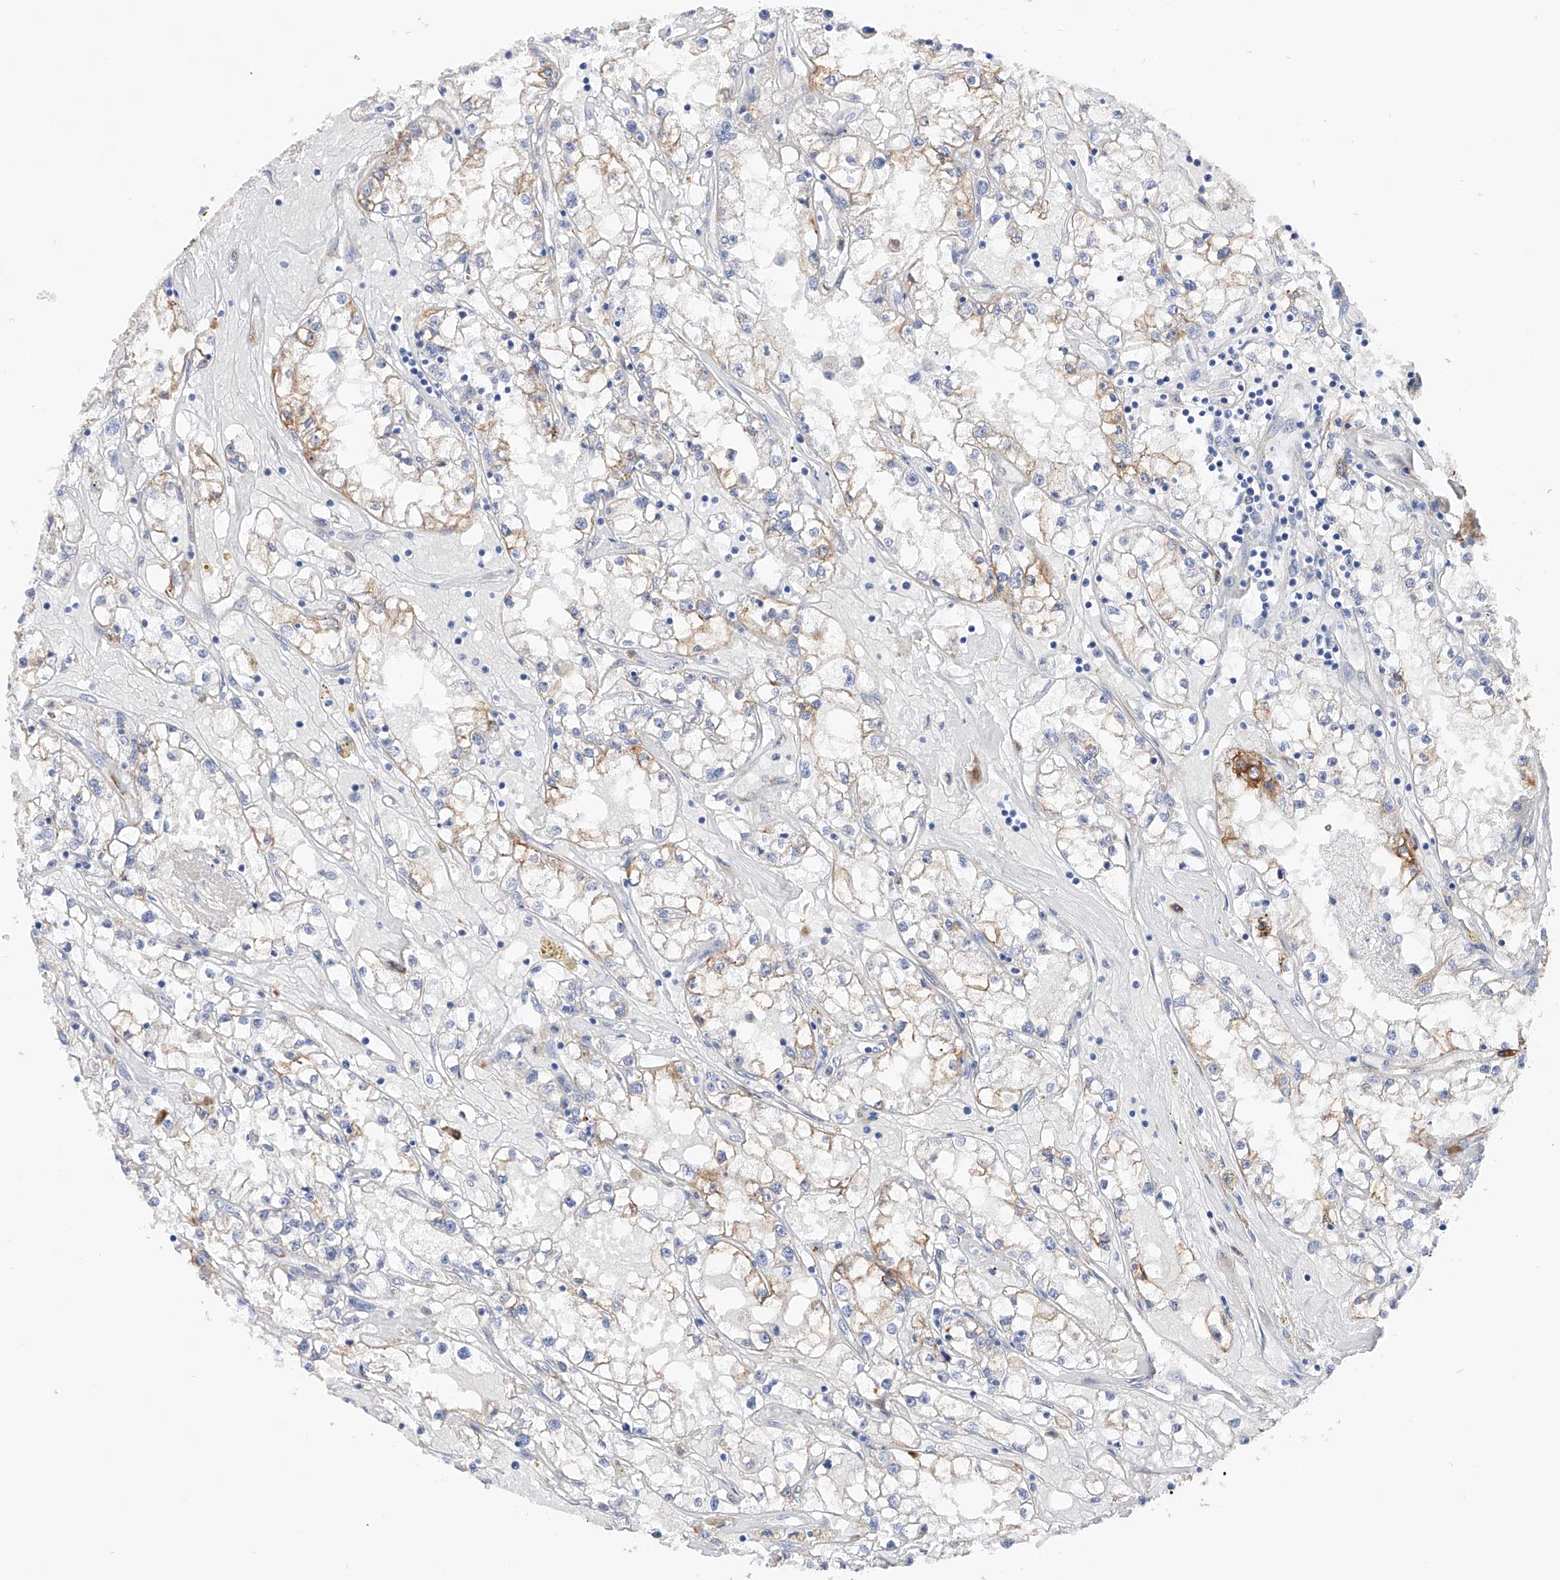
{"staining": {"intensity": "moderate", "quantity": "<25%", "location": "cytoplasmic/membranous"}, "tissue": "renal cancer", "cell_type": "Tumor cells", "image_type": "cancer", "snomed": [{"axis": "morphology", "description": "Adenocarcinoma, NOS"}, {"axis": "topography", "description": "Kidney"}], "caption": "Moderate cytoplasmic/membranous staining is present in about <25% of tumor cells in renal cancer. The protein is shown in brown color, while the nuclei are stained blue.", "gene": "PDIA5", "patient": {"sex": "male", "age": 56}}